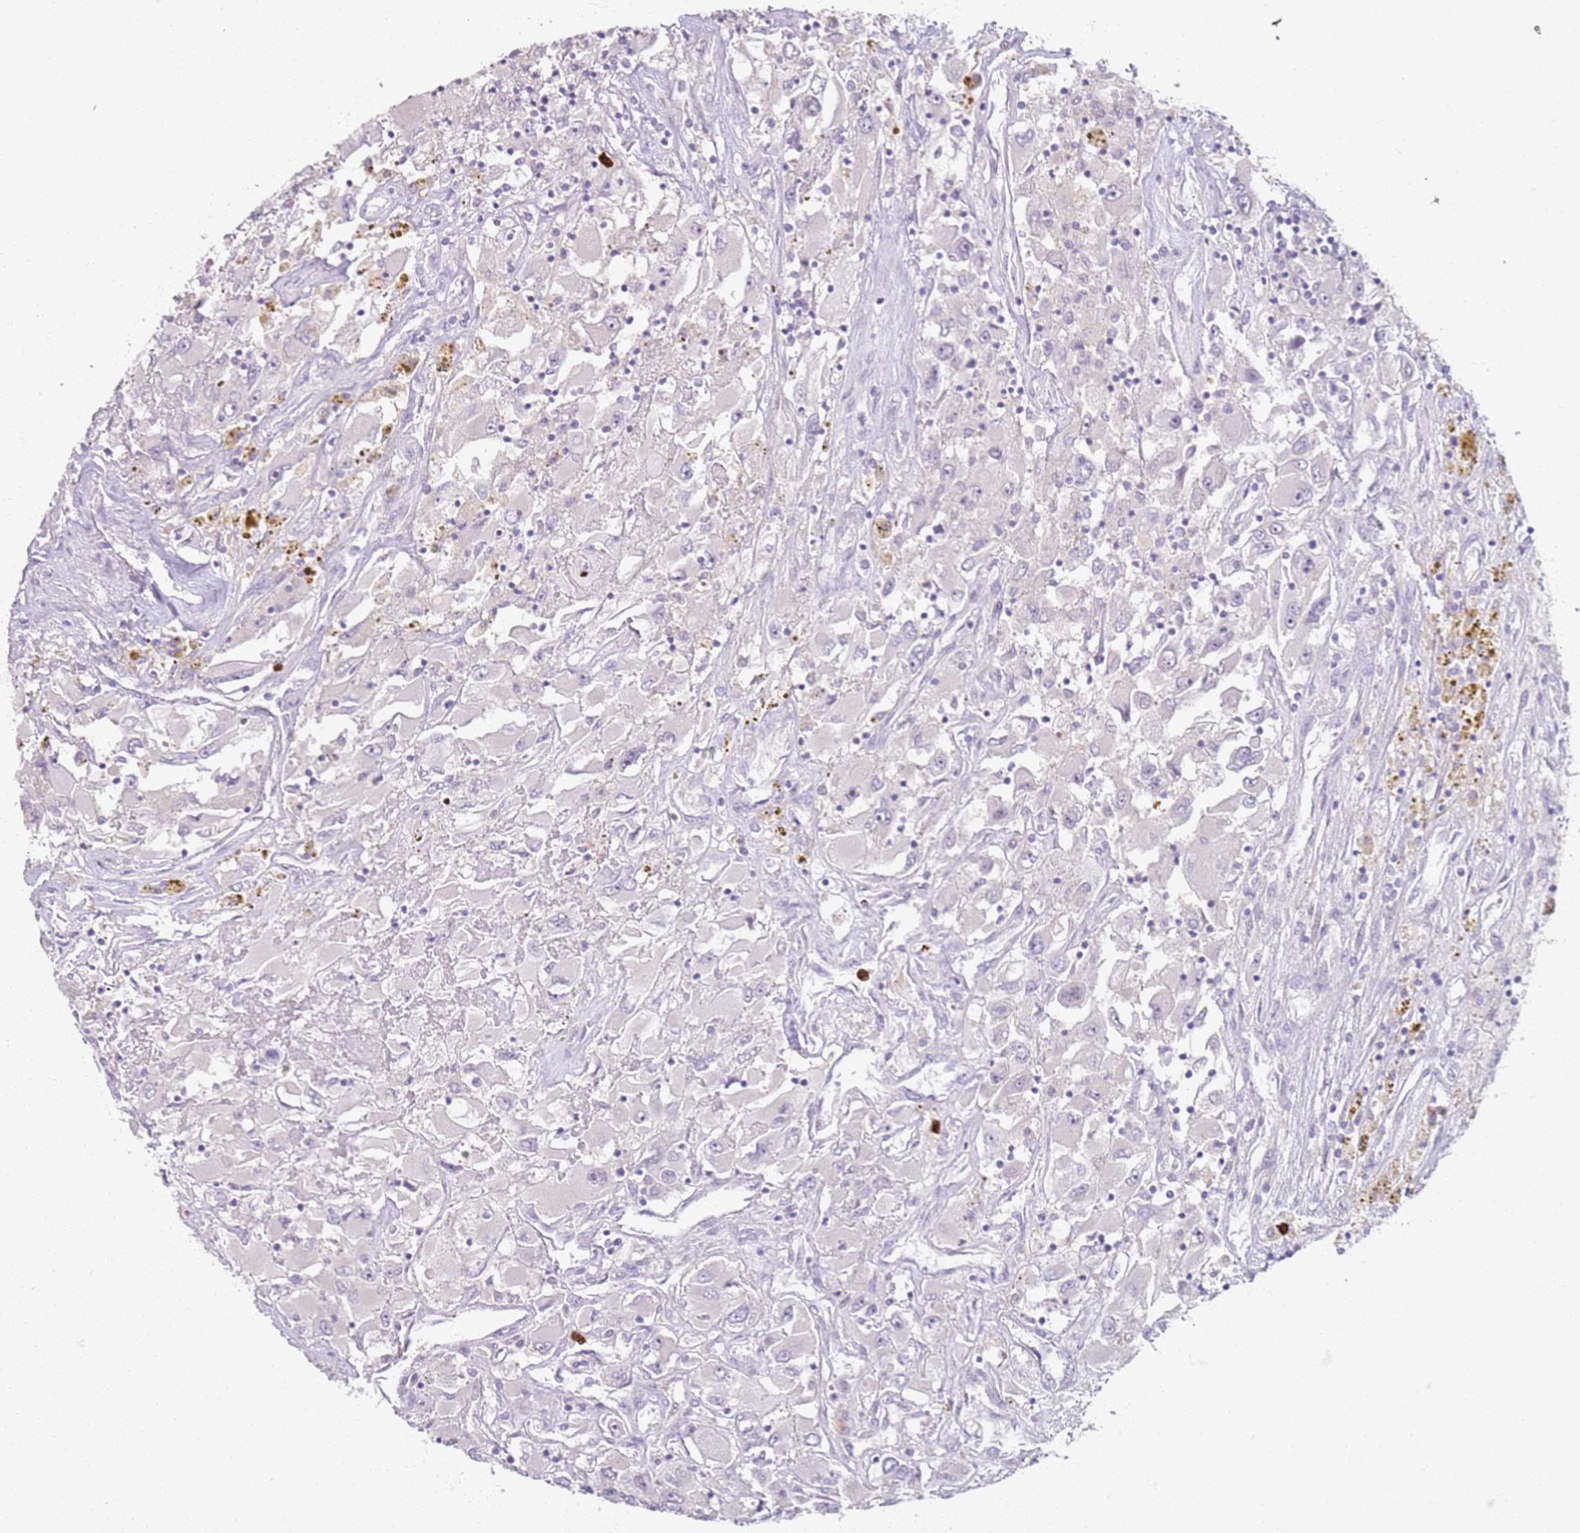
{"staining": {"intensity": "negative", "quantity": "none", "location": "none"}, "tissue": "renal cancer", "cell_type": "Tumor cells", "image_type": "cancer", "snomed": [{"axis": "morphology", "description": "Adenocarcinoma, NOS"}, {"axis": "topography", "description": "Kidney"}], "caption": "Tumor cells show no significant protein staining in renal cancer. Nuclei are stained in blue.", "gene": "CD40LG", "patient": {"sex": "female", "age": 52}}